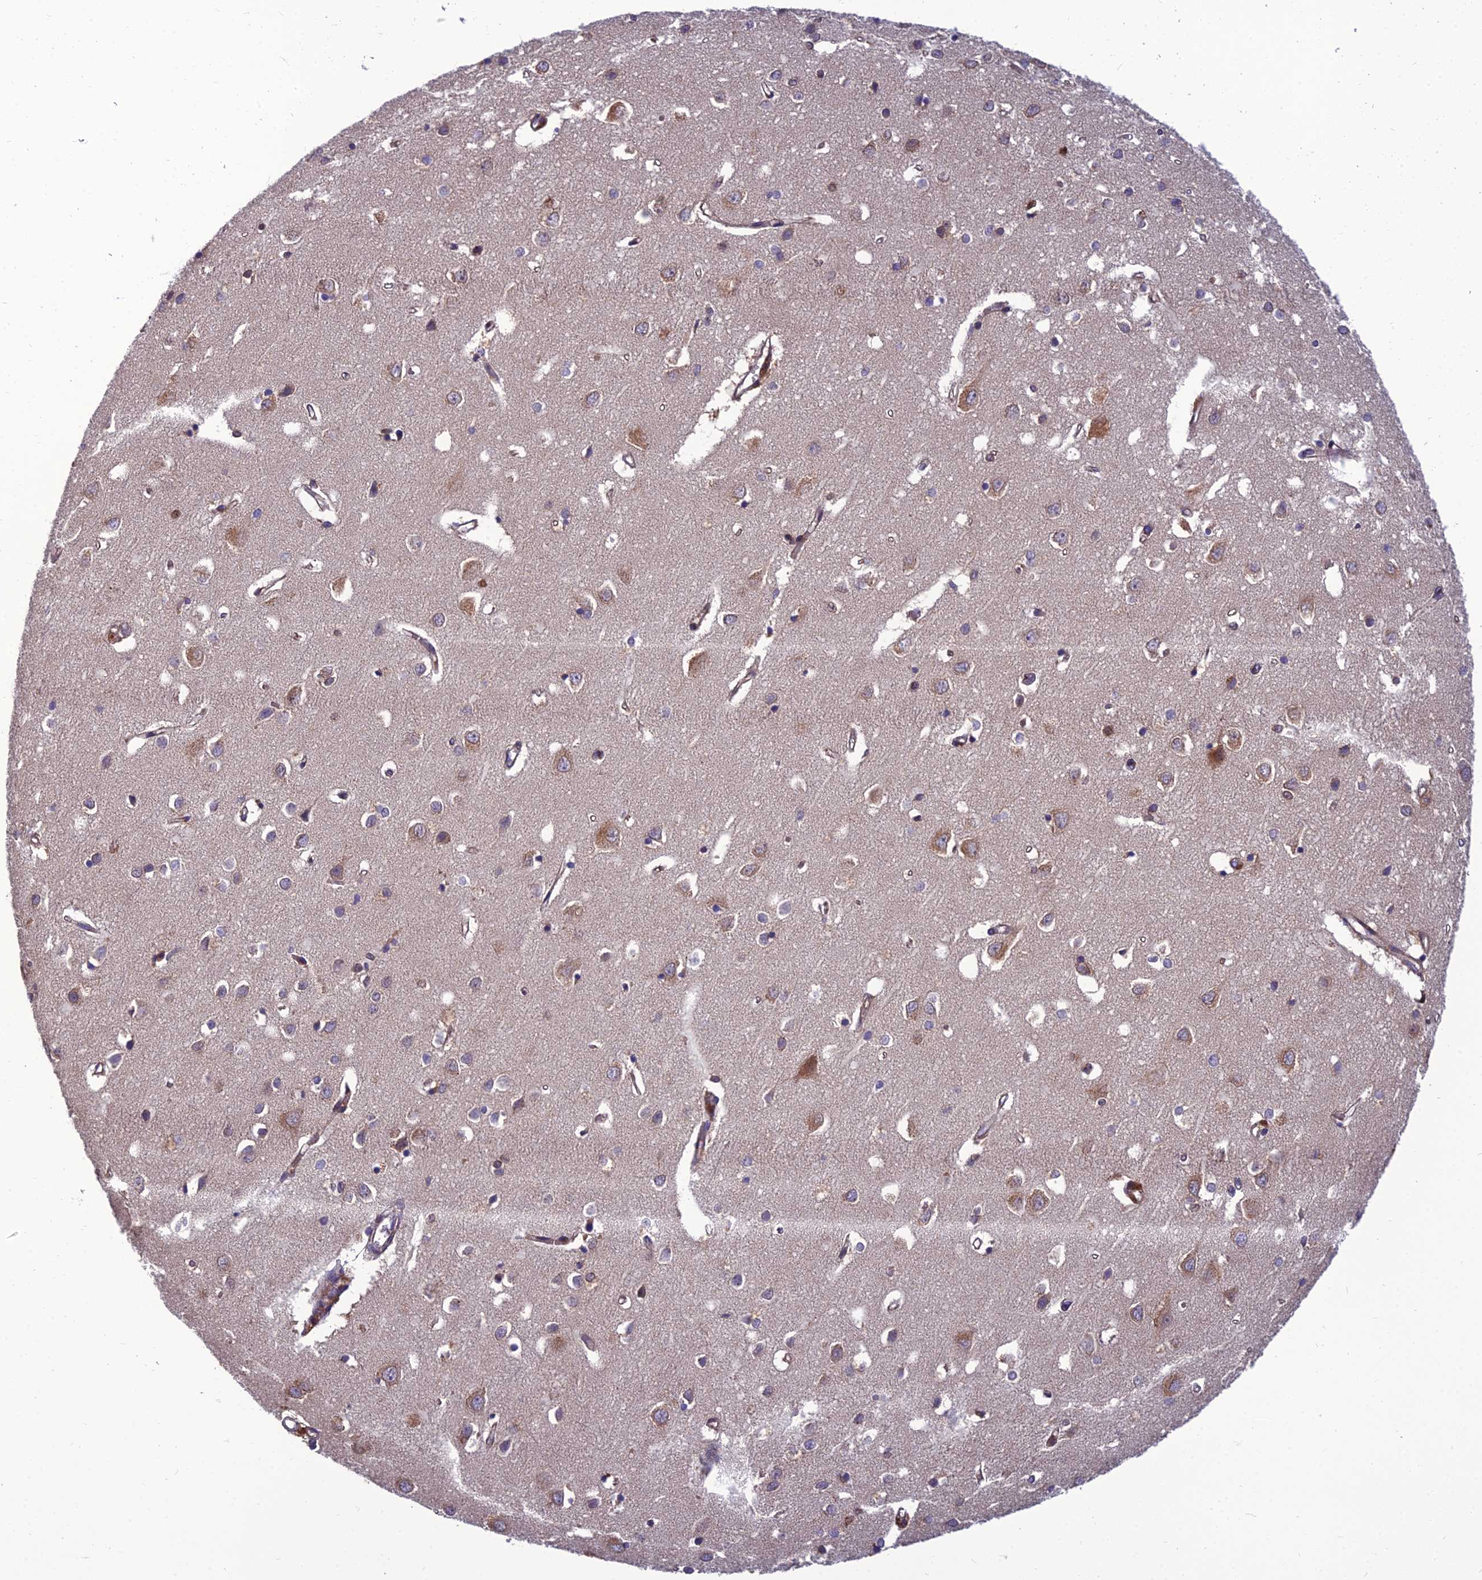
{"staining": {"intensity": "moderate", "quantity": ">75%", "location": "cytoplasmic/membranous"}, "tissue": "cerebral cortex", "cell_type": "Endothelial cells", "image_type": "normal", "snomed": [{"axis": "morphology", "description": "Normal tissue, NOS"}, {"axis": "topography", "description": "Cerebral cortex"}], "caption": "This is an image of immunohistochemistry (IHC) staining of unremarkable cerebral cortex, which shows moderate staining in the cytoplasmic/membranous of endothelial cells.", "gene": "UMAD1", "patient": {"sex": "female", "age": 64}}